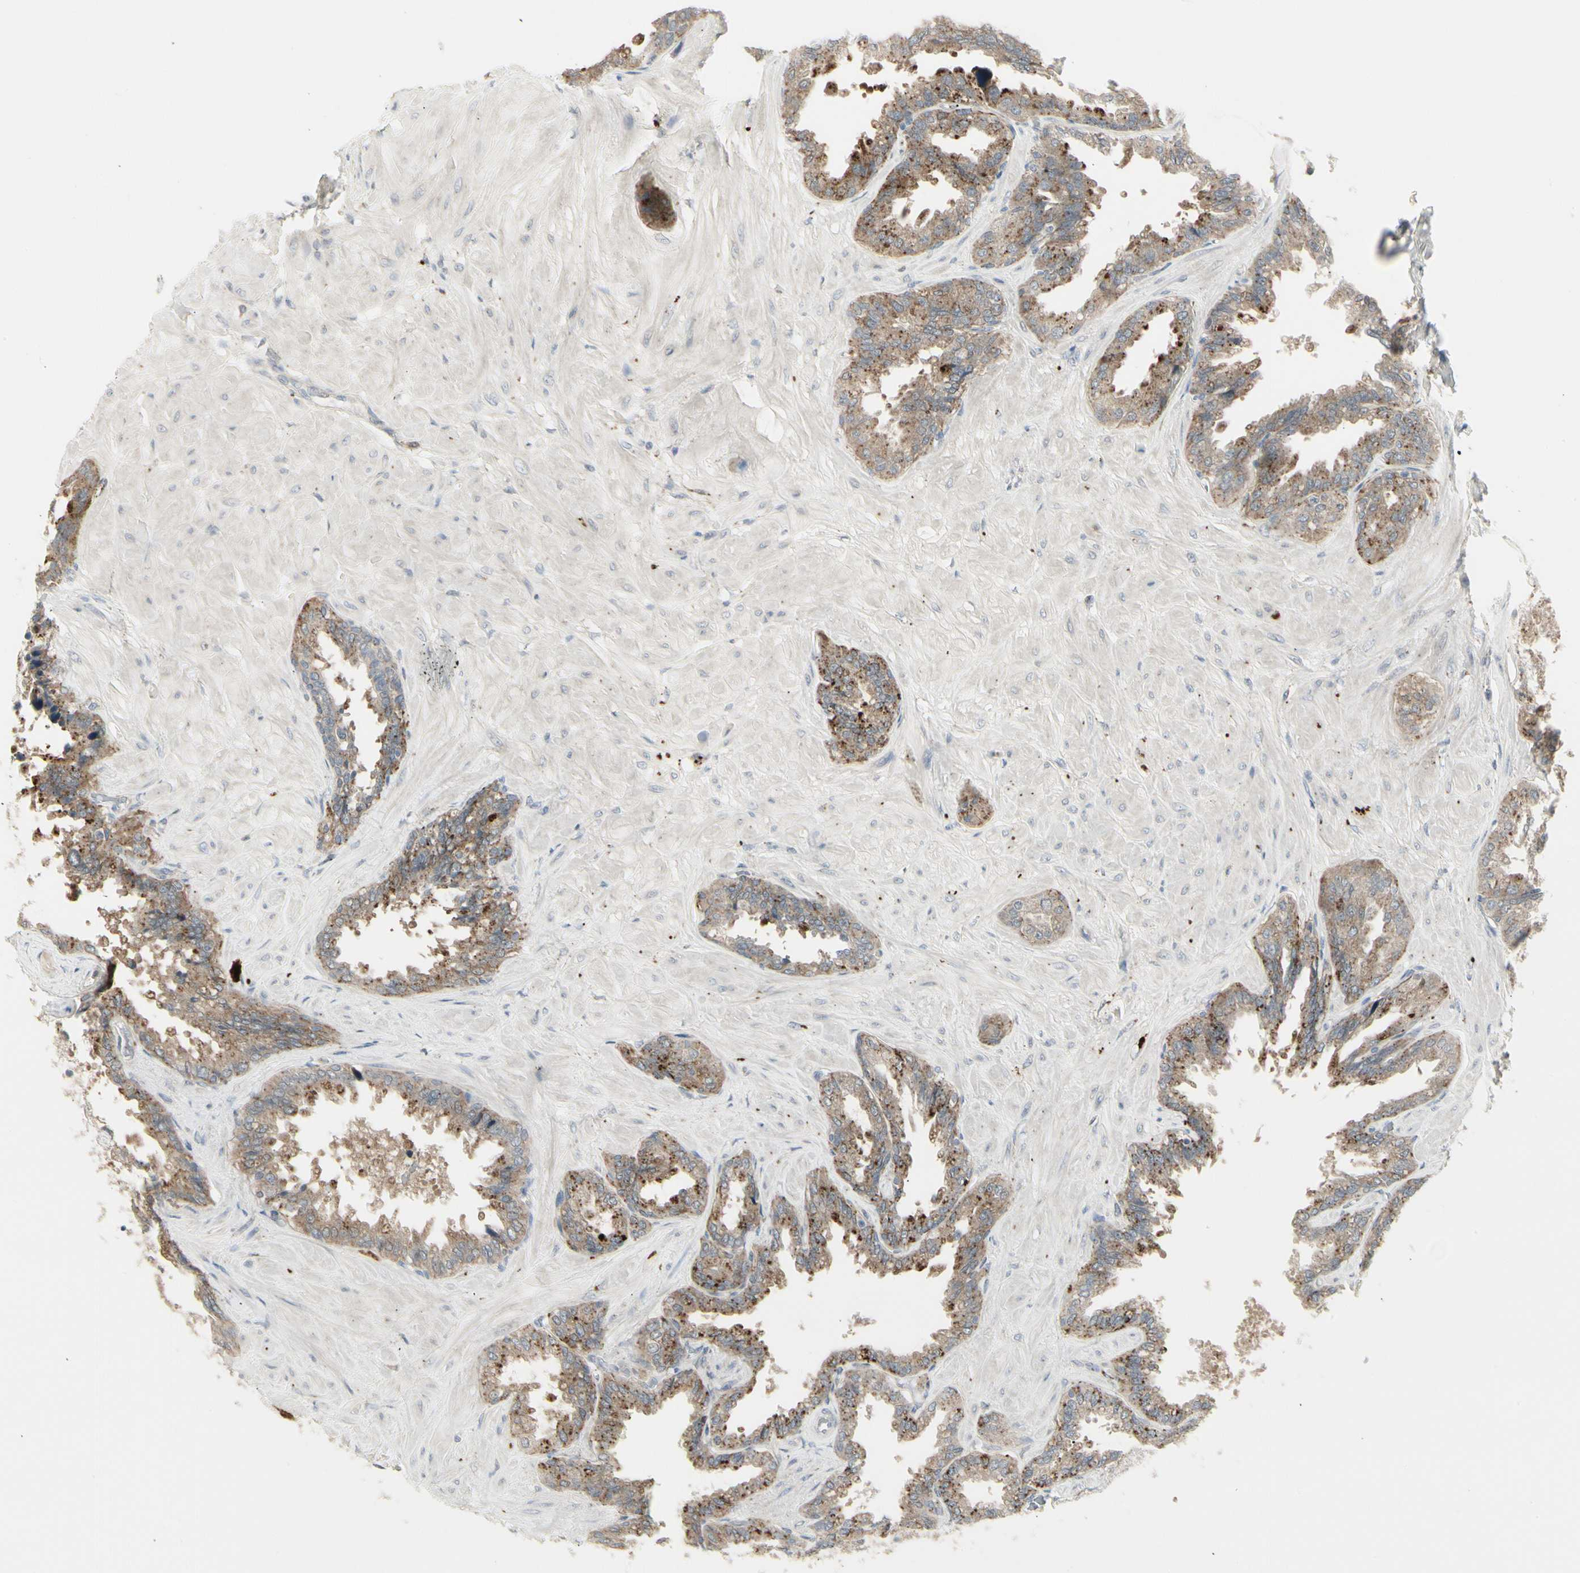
{"staining": {"intensity": "moderate", "quantity": ">75%", "location": "cytoplasmic/membranous"}, "tissue": "seminal vesicle", "cell_type": "Glandular cells", "image_type": "normal", "snomed": [{"axis": "morphology", "description": "Normal tissue, NOS"}, {"axis": "topography", "description": "Seminal veicle"}], "caption": "Immunohistochemical staining of normal human seminal vesicle displays medium levels of moderate cytoplasmic/membranous positivity in about >75% of glandular cells. (DAB IHC with brightfield microscopy, high magnification).", "gene": "GRN", "patient": {"sex": "male", "age": 46}}